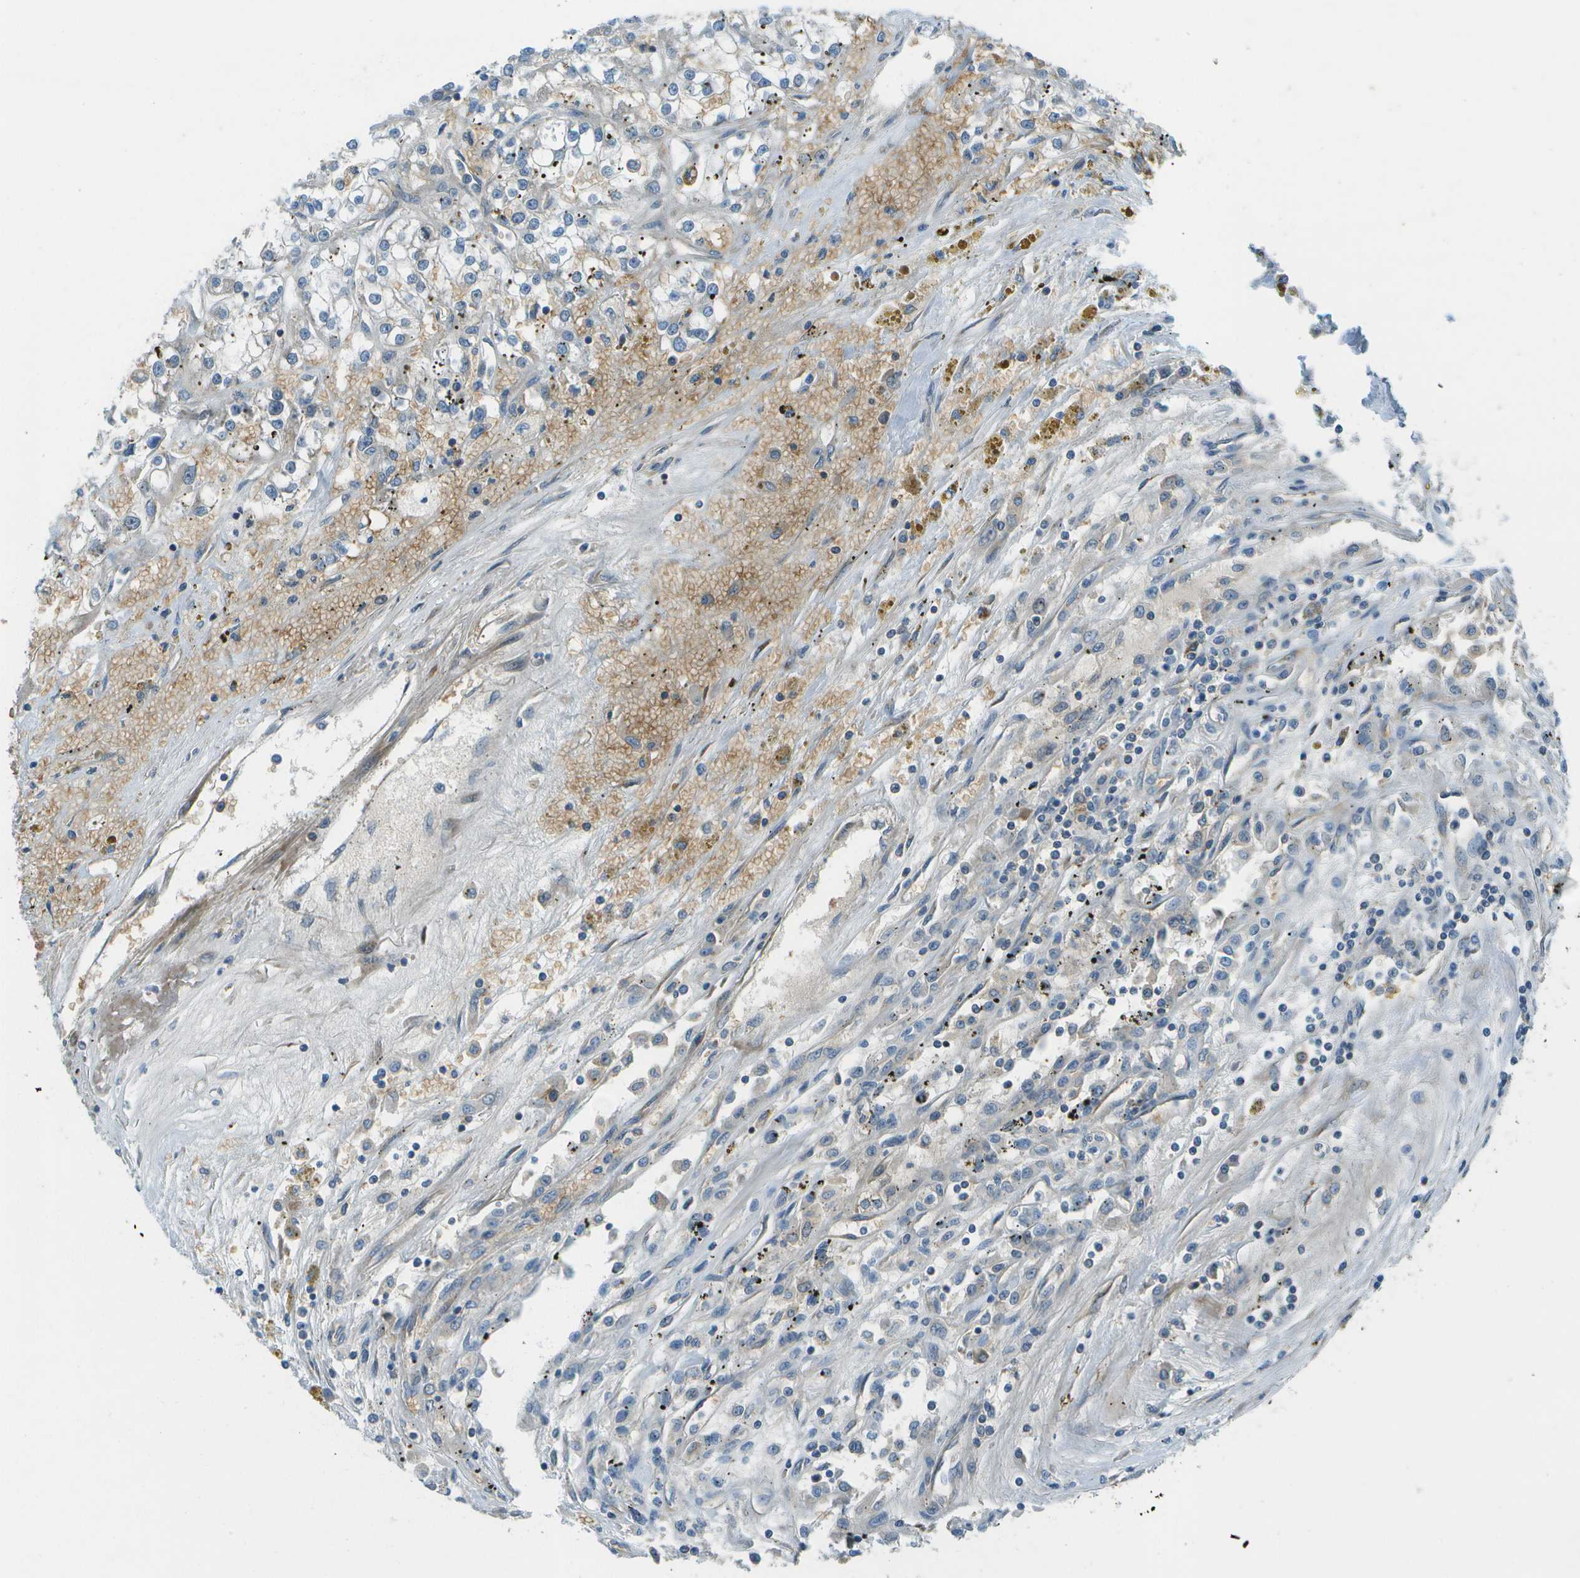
{"staining": {"intensity": "negative", "quantity": "none", "location": "none"}, "tissue": "renal cancer", "cell_type": "Tumor cells", "image_type": "cancer", "snomed": [{"axis": "morphology", "description": "Adenocarcinoma, NOS"}, {"axis": "topography", "description": "Kidney"}], "caption": "Immunohistochemistry image of neoplastic tissue: renal cancer stained with DAB (3,3'-diaminobenzidine) reveals no significant protein positivity in tumor cells.", "gene": "CTIF", "patient": {"sex": "female", "age": 52}}